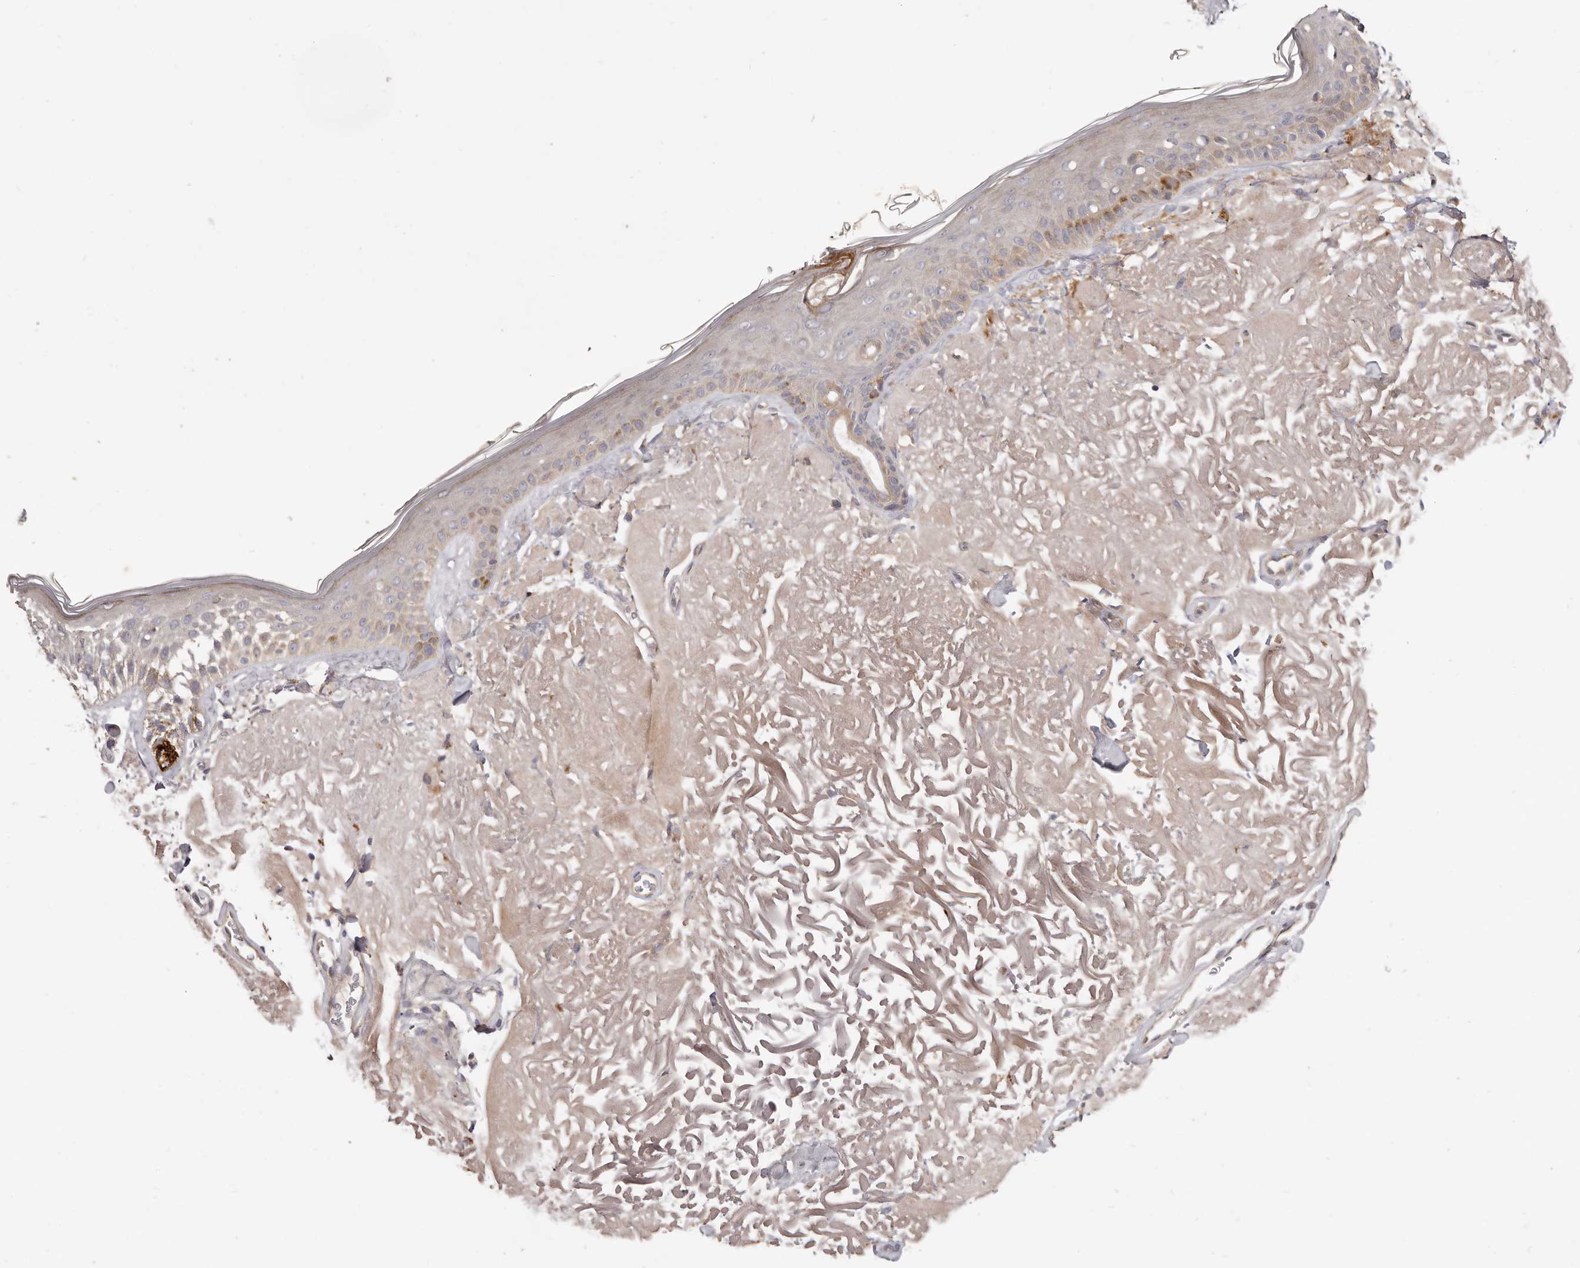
{"staining": {"intensity": "negative", "quantity": "none", "location": "none"}, "tissue": "skin", "cell_type": "Fibroblasts", "image_type": "normal", "snomed": [{"axis": "morphology", "description": "Normal tissue, NOS"}, {"axis": "topography", "description": "Skin"}, {"axis": "topography", "description": "Skeletal muscle"}], "caption": "This is an IHC photomicrograph of benign human skin. There is no staining in fibroblasts.", "gene": "ADAMTS9", "patient": {"sex": "male", "age": 83}}